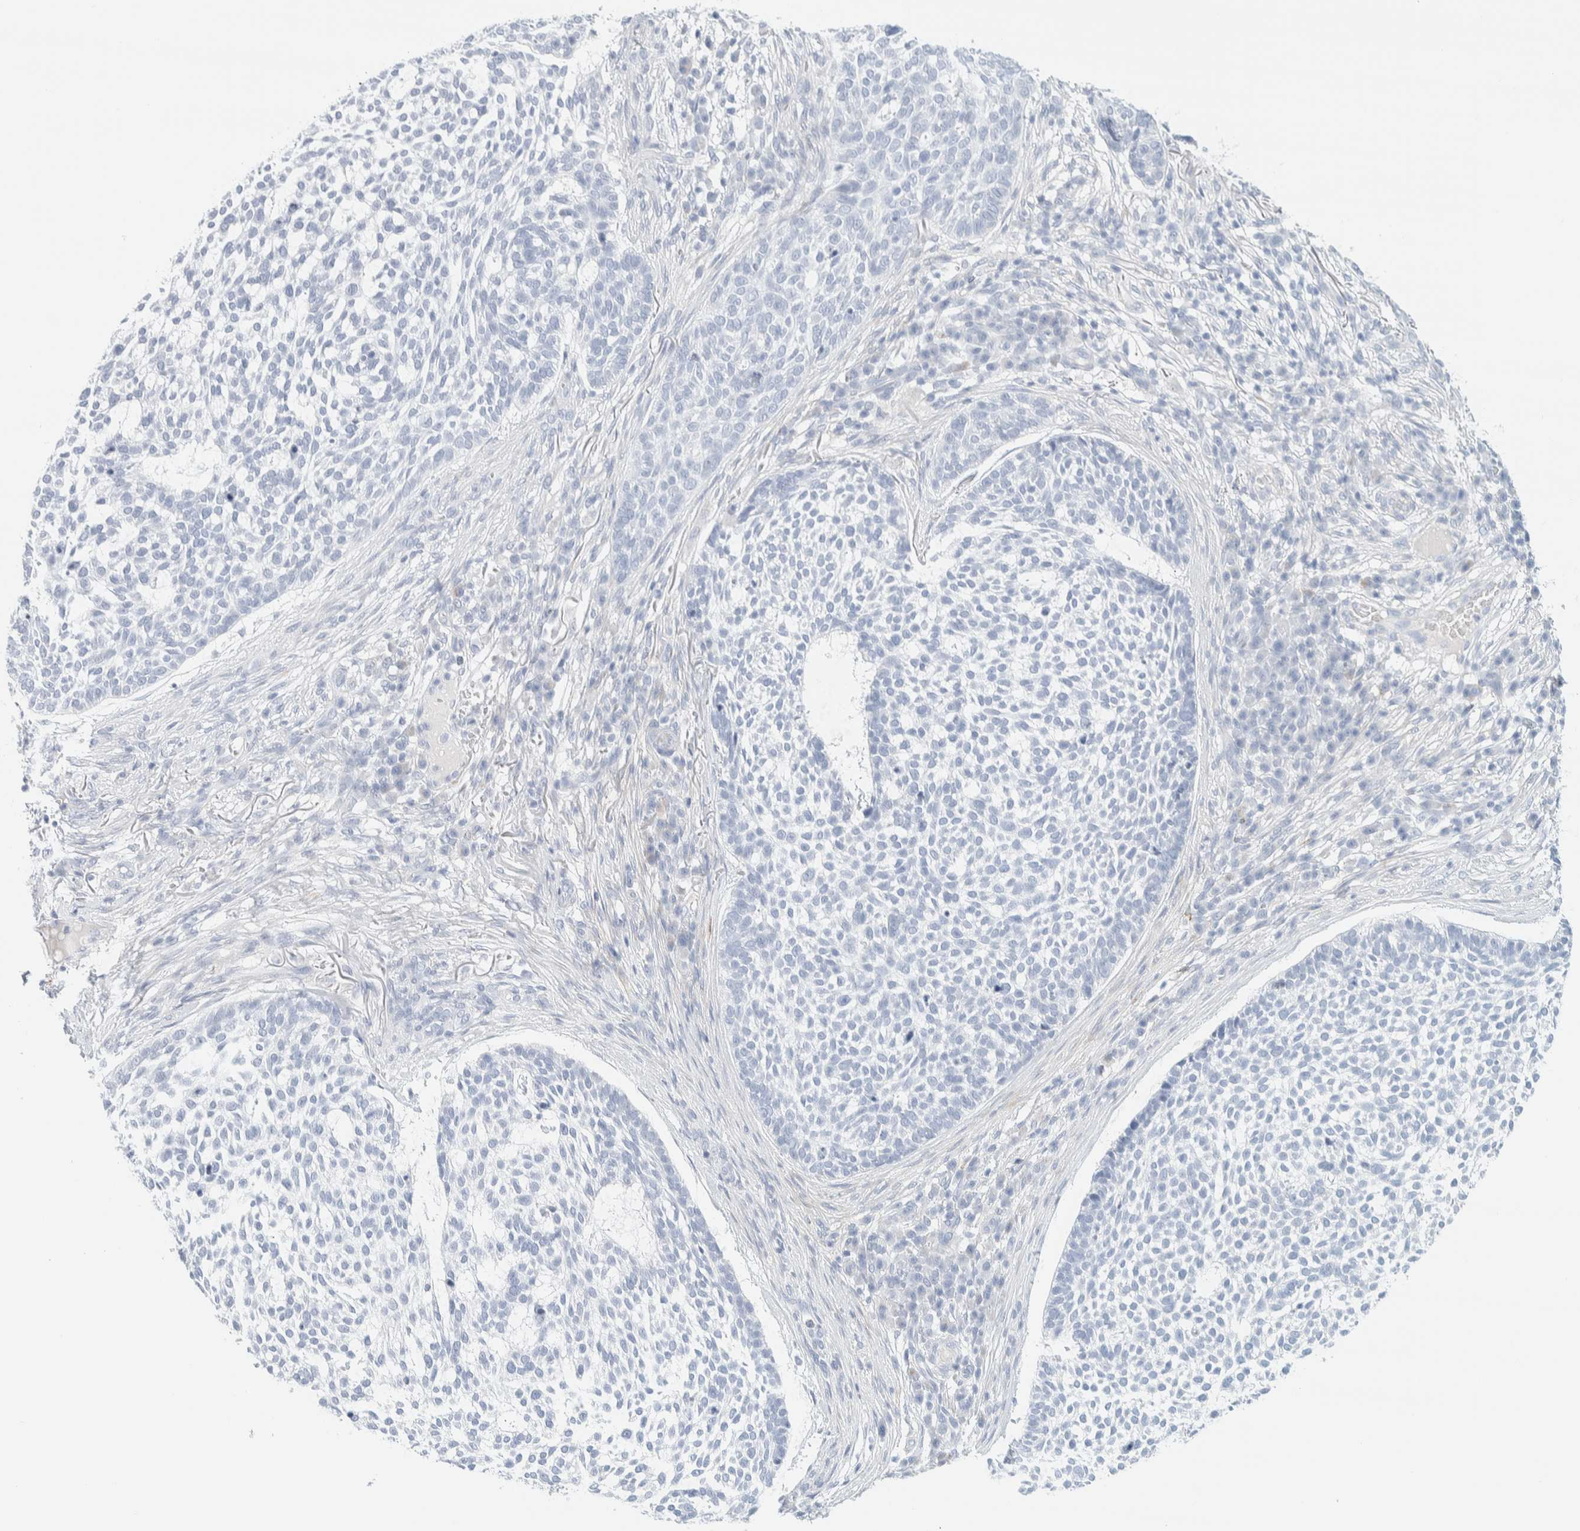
{"staining": {"intensity": "negative", "quantity": "none", "location": "none"}, "tissue": "skin cancer", "cell_type": "Tumor cells", "image_type": "cancer", "snomed": [{"axis": "morphology", "description": "Basal cell carcinoma"}, {"axis": "topography", "description": "Skin"}], "caption": "This is an immunohistochemistry (IHC) image of basal cell carcinoma (skin). There is no positivity in tumor cells.", "gene": "ATCAY", "patient": {"sex": "female", "age": 64}}